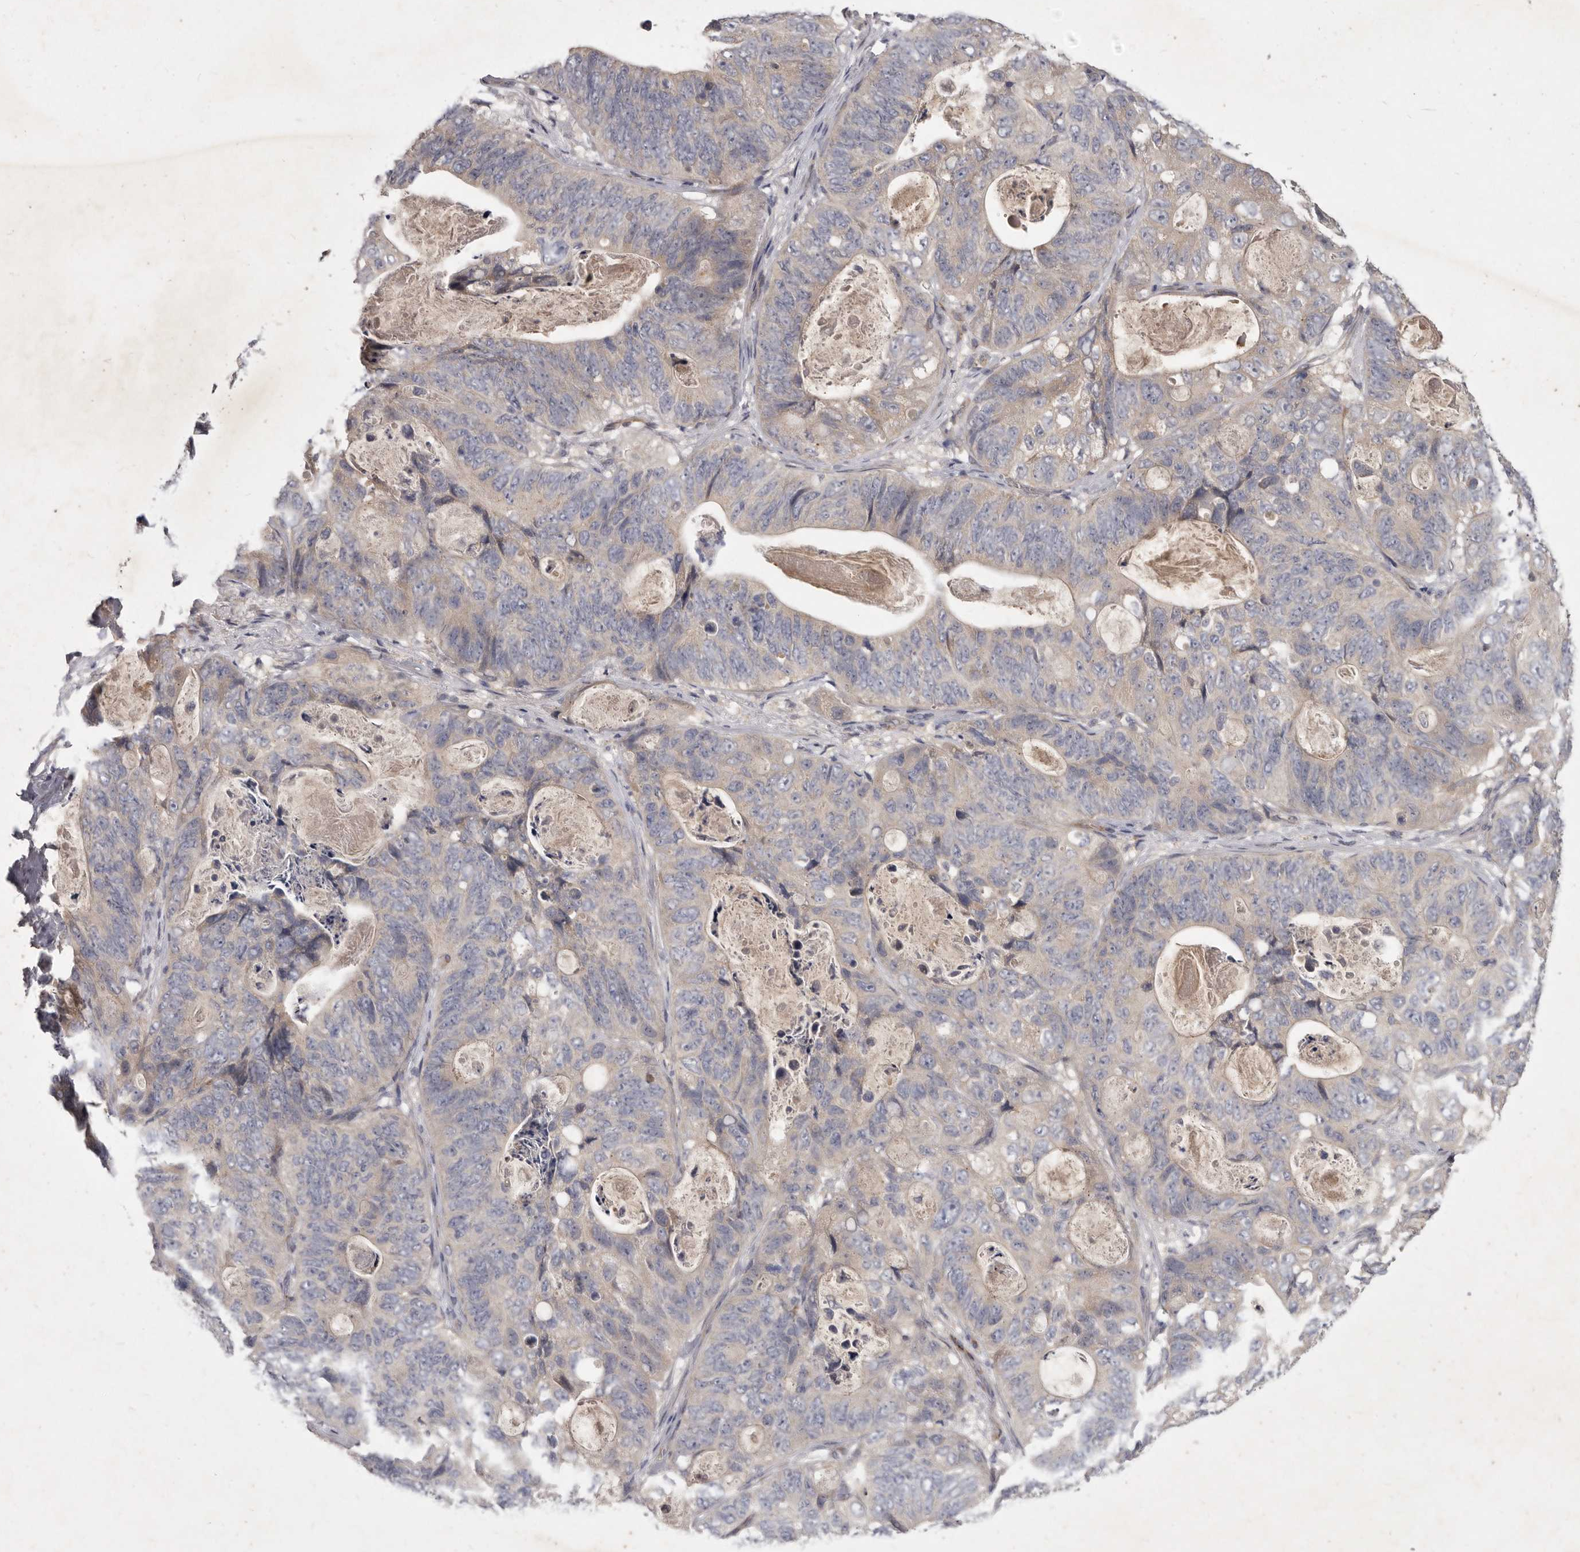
{"staining": {"intensity": "negative", "quantity": "none", "location": "none"}, "tissue": "stomach cancer", "cell_type": "Tumor cells", "image_type": "cancer", "snomed": [{"axis": "morphology", "description": "Normal tissue, NOS"}, {"axis": "morphology", "description": "Adenocarcinoma, NOS"}, {"axis": "topography", "description": "Stomach"}], "caption": "There is no significant positivity in tumor cells of stomach cancer.", "gene": "SLC22A1", "patient": {"sex": "female", "age": 89}}